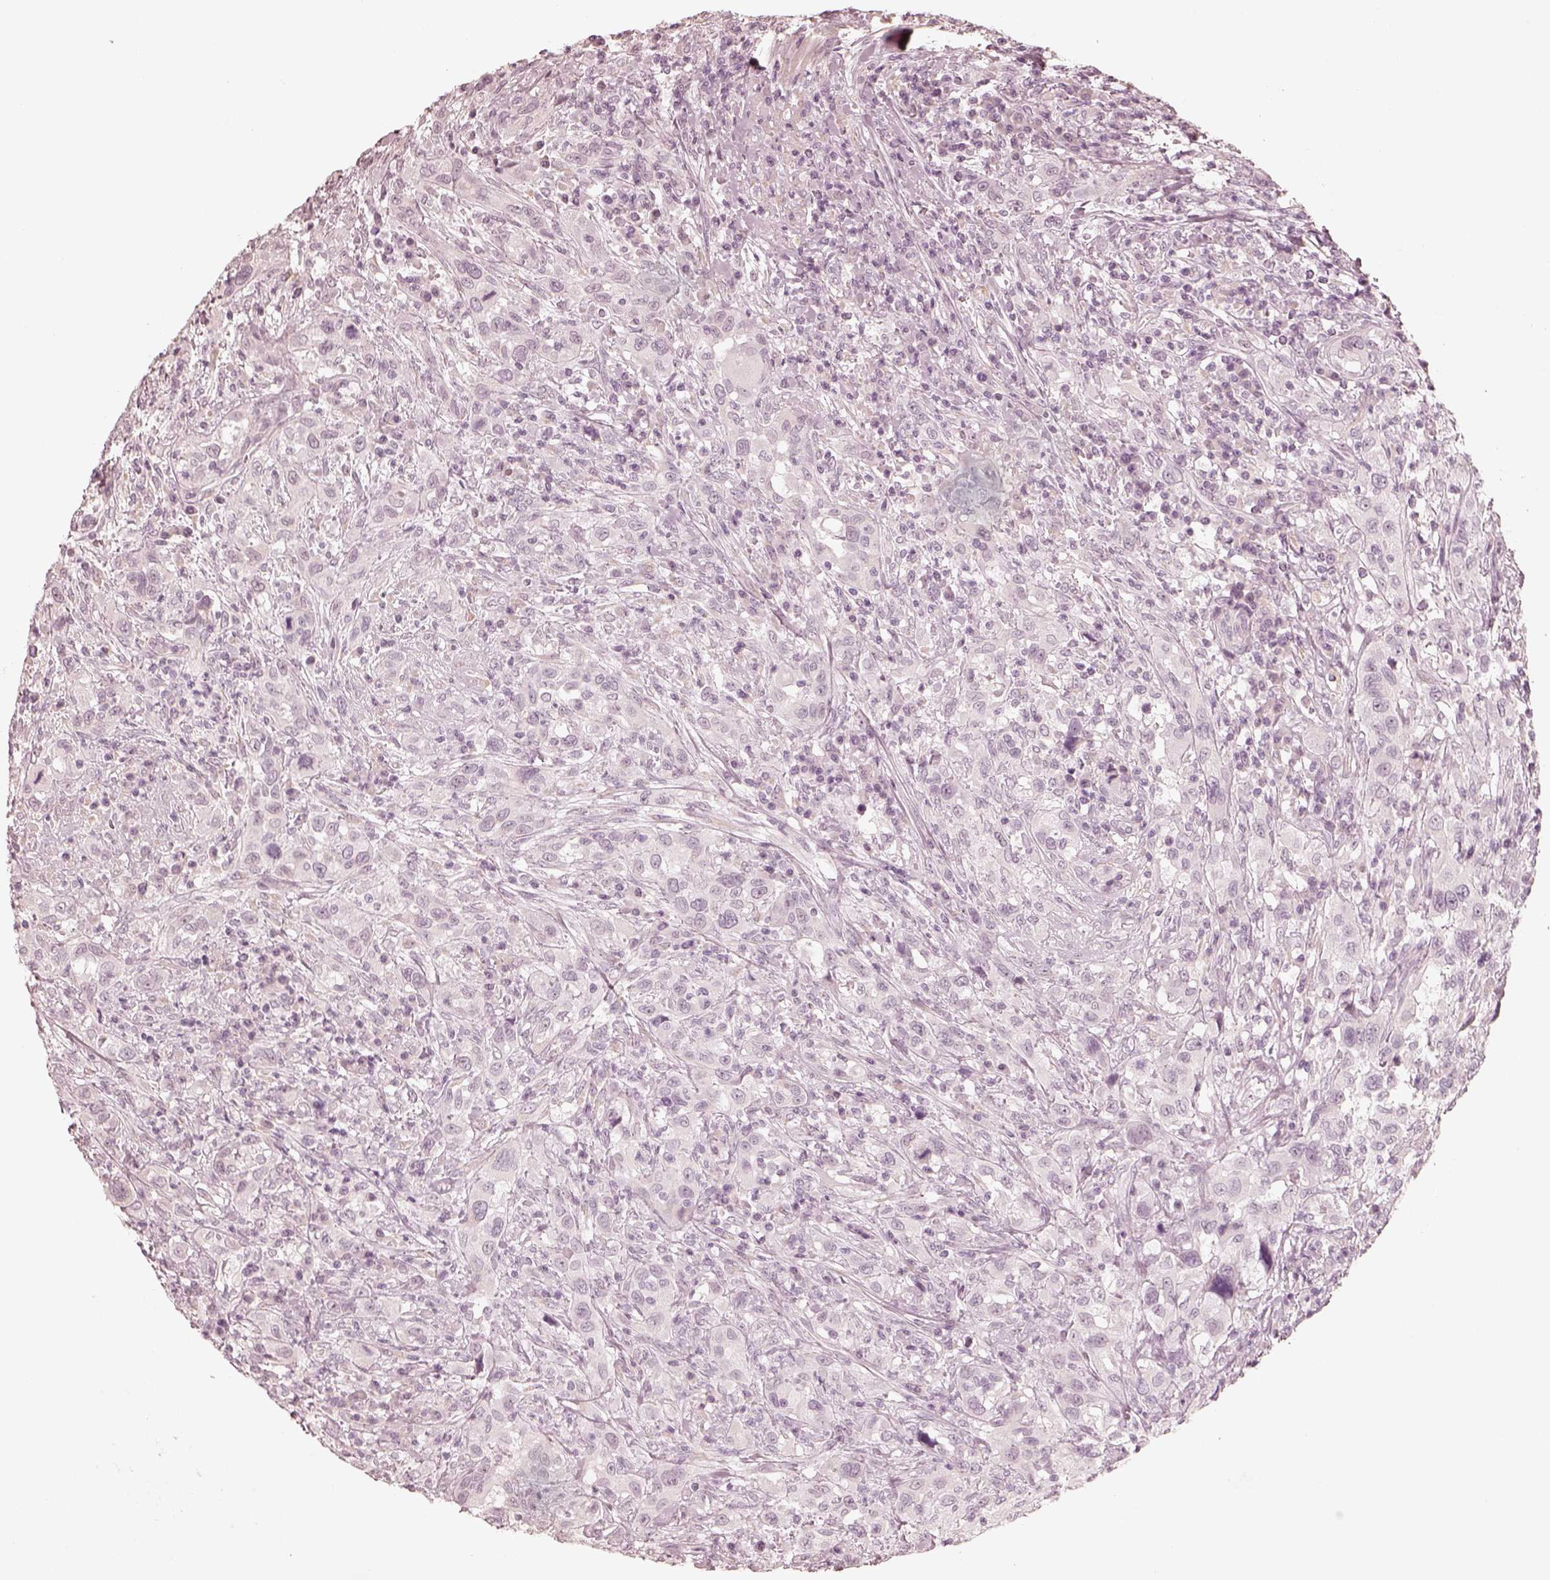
{"staining": {"intensity": "negative", "quantity": "none", "location": "none"}, "tissue": "urothelial cancer", "cell_type": "Tumor cells", "image_type": "cancer", "snomed": [{"axis": "morphology", "description": "Urothelial carcinoma, NOS"}, {"axis": "morphology", "description": "Urothelial carcinoma, High grade"}, {"axis": "topography", "description": "Urinary bladder"}], "caption": "Tumor cells are negative for brown protein staining in urothelial cancer. (Stains: DAB (3,3'-diaminobenzidine) immunohistochemistry (IHC) with hematoxylin counter stain, Microscopy: brightfield microscopy at high magnification).", "gene": "CALR3", "patient": {"sex": "female", "age": 64}}